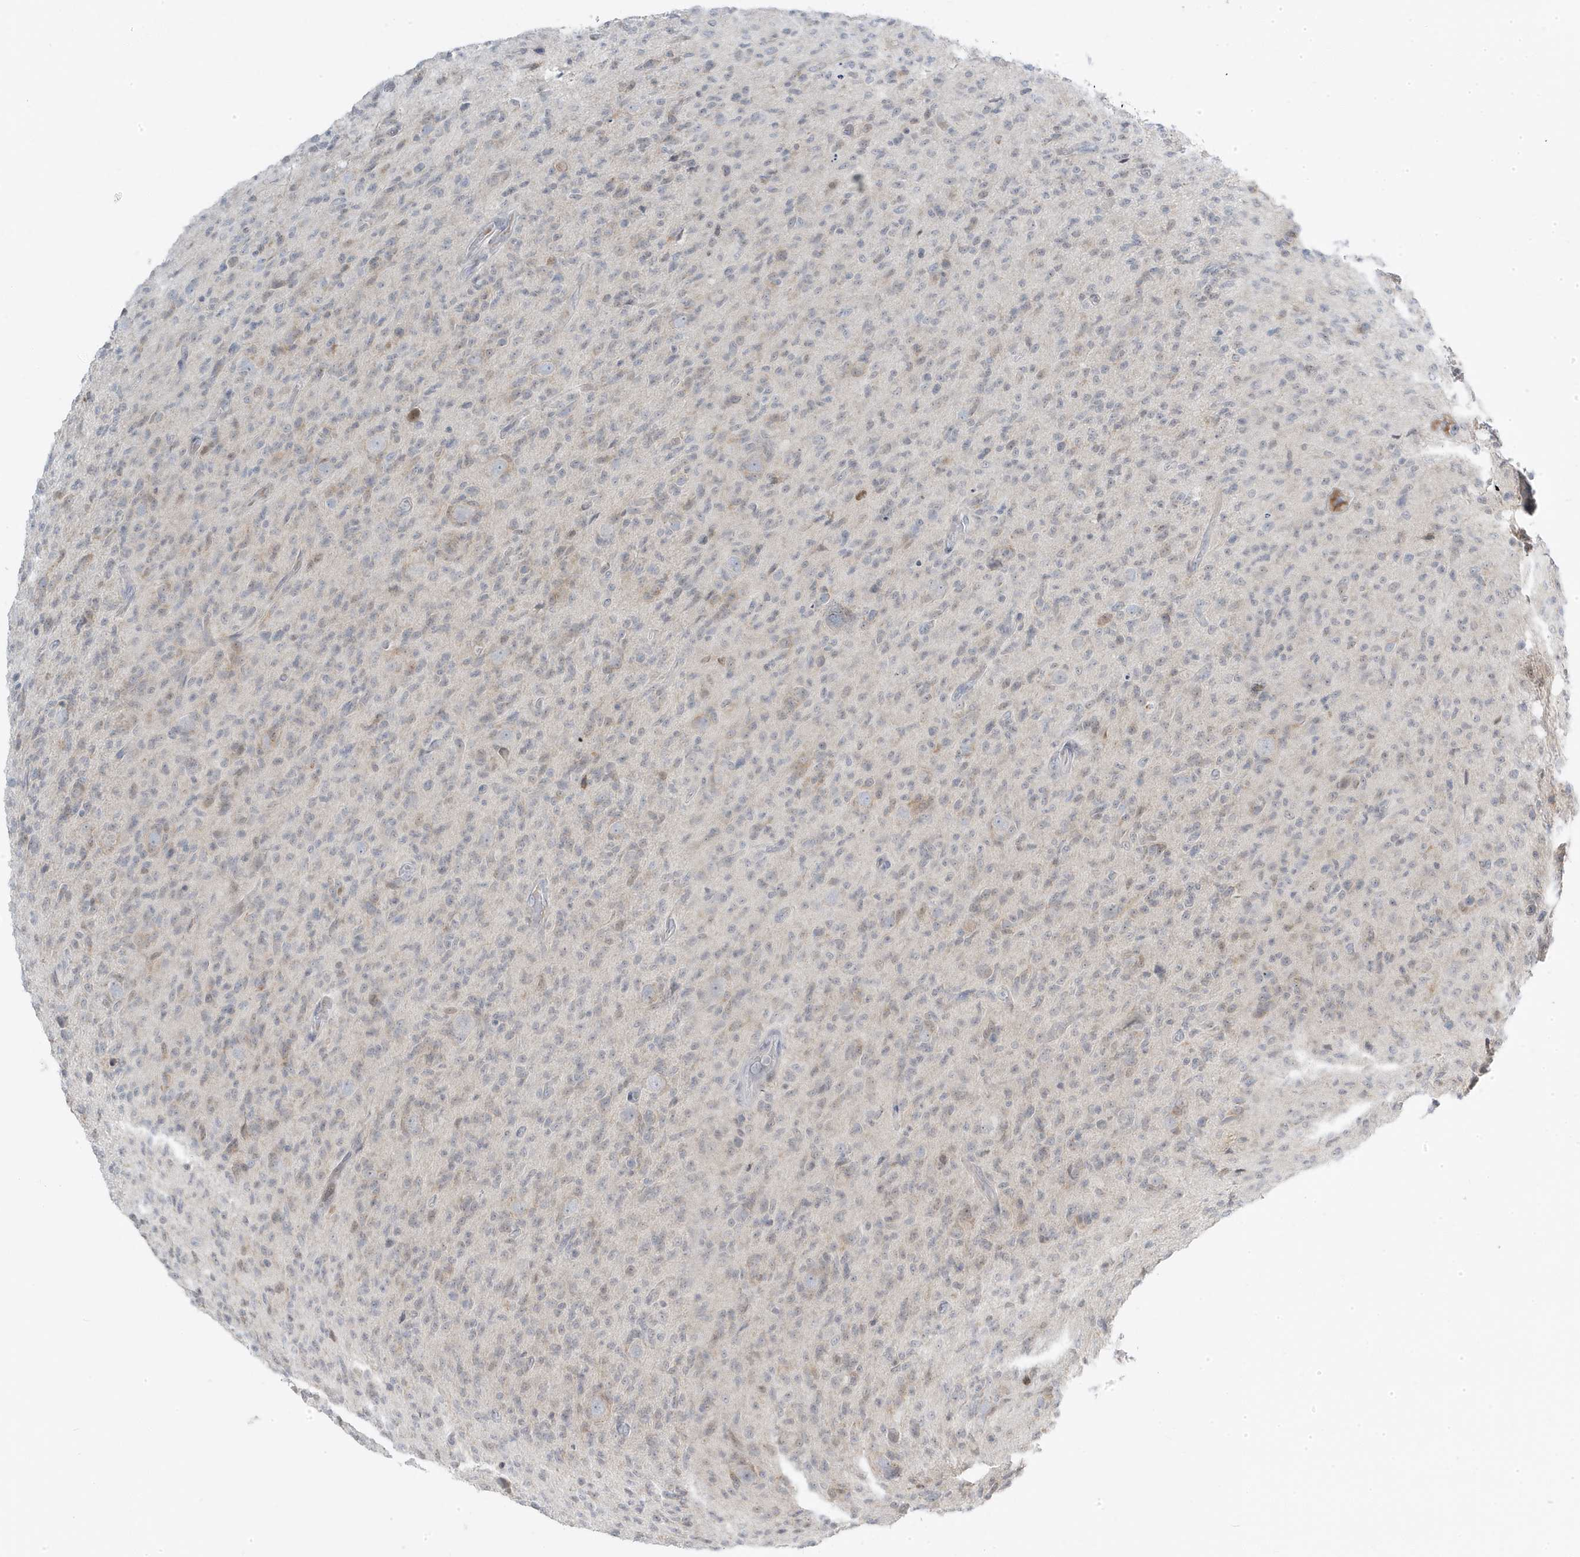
{"staining": {"intensity": "weak", "quantity": "<25%", "location": "nuclear"}, "tissue": "glioma", "cell_type": "Tumor cells", "image_type": "cancer", "snomed": [{"axis": "morphology", "description": "Glioma, malignant, High grade"}, {"axis": "topography", "description": "Brain"}], "caption": "Tumor cells show no significant expression in glioma.", "gene": "TSEN15", "patient": {"sex": "female", "age": 57}}